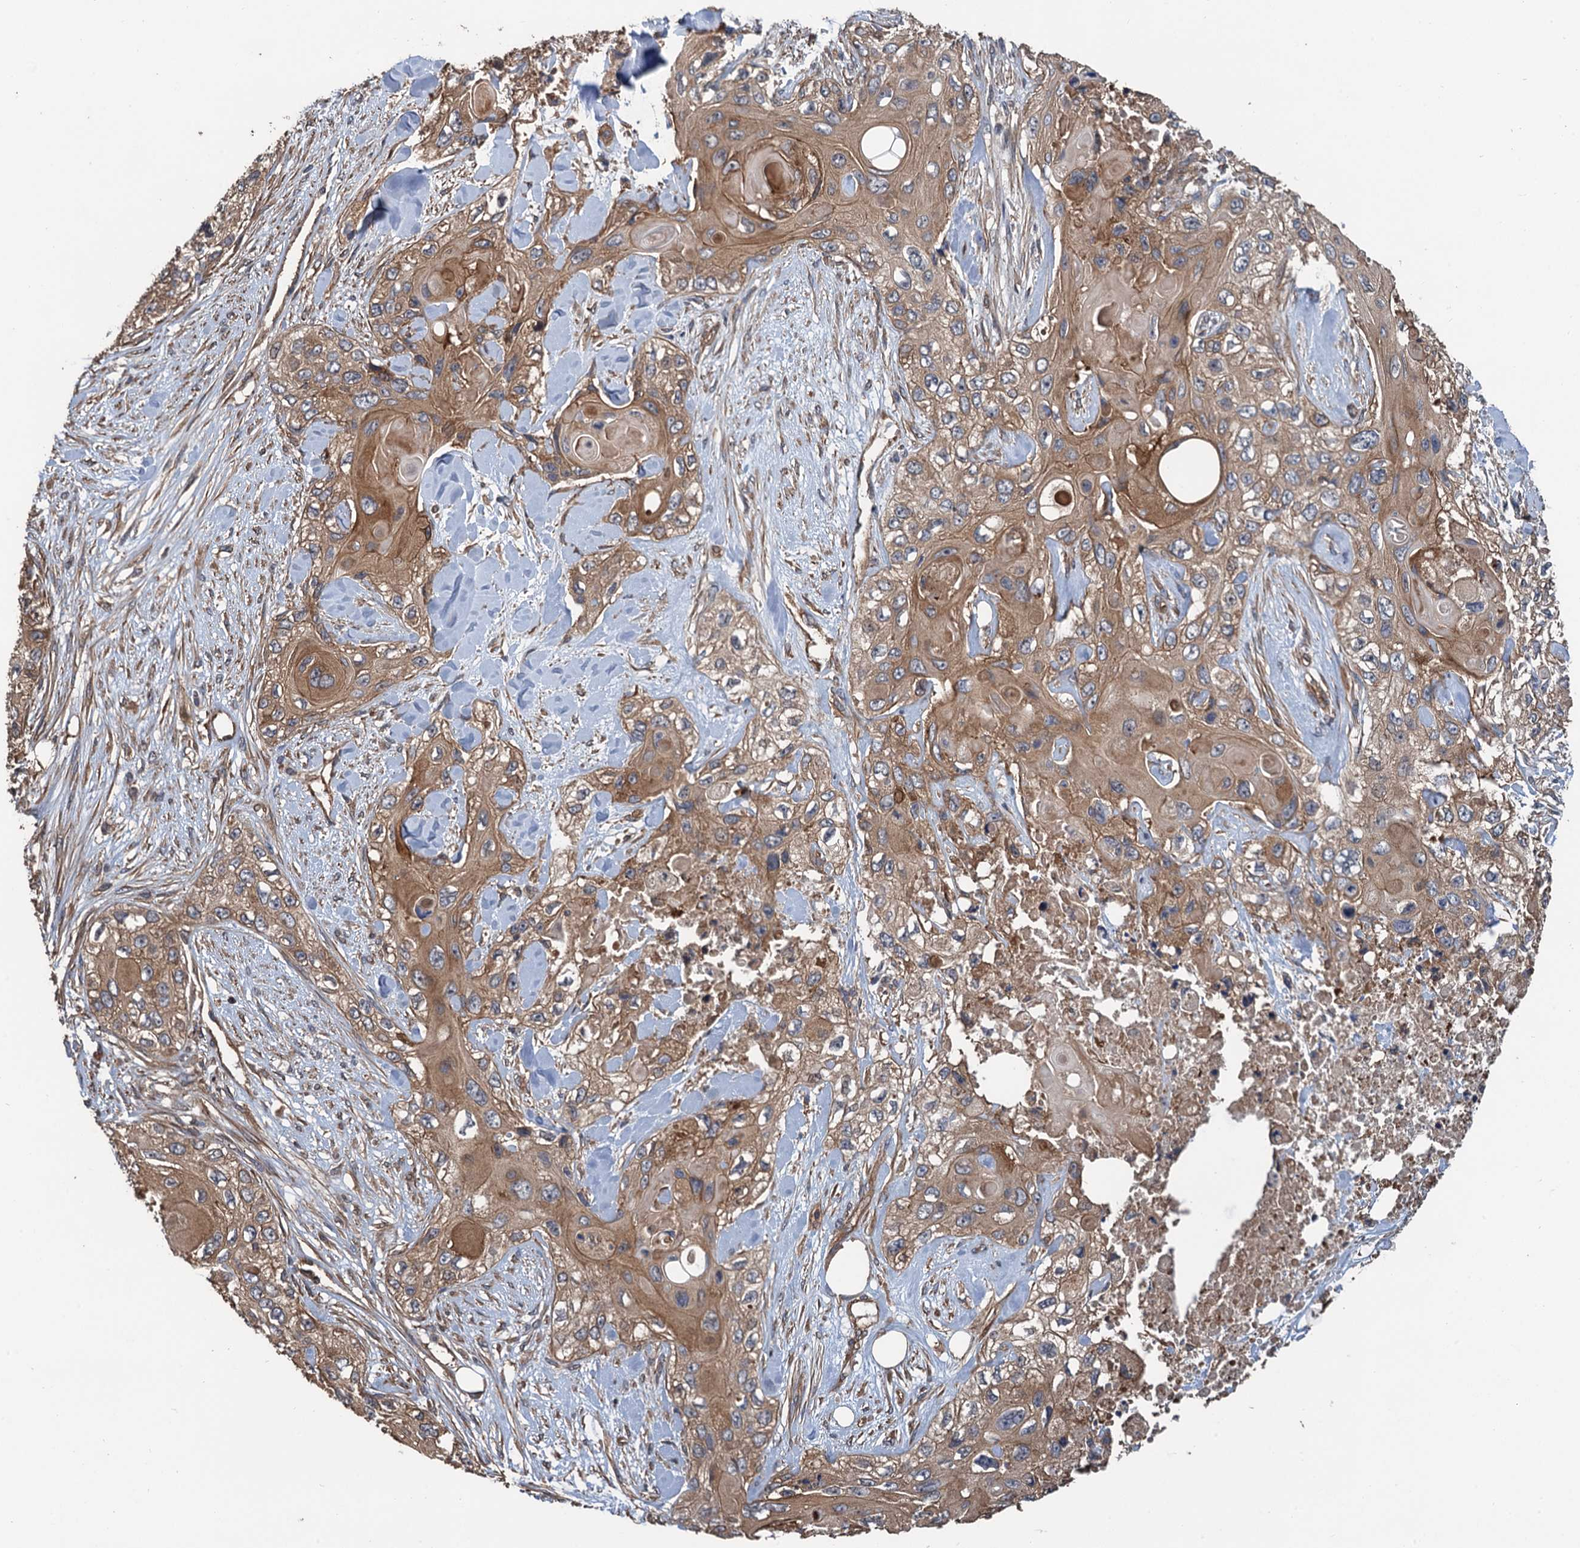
{"staining": {"intensity": "moderate", "quantity": ">75%", "location": "cytoplasmic/membranous"}, "tissue": "skin cancer", "cell_type": "Tumor cells", "image_type": "cancer", "snomed": [{"axis": "morphology", "description": "Normal tissue, NOS"}, {"axis": "morphology", "description": "Squamous cell carcinoma, NOS"}, {"axis": "topography", "description": "Skin"}], "caption": "Human skin cancer stained with a brown dye reveals moderate cytoplasmic/membranous positive expression in about >75% of tumor cells.", "gene": "PPP4R1", "patient": {"sex": "male", "age": 72}}